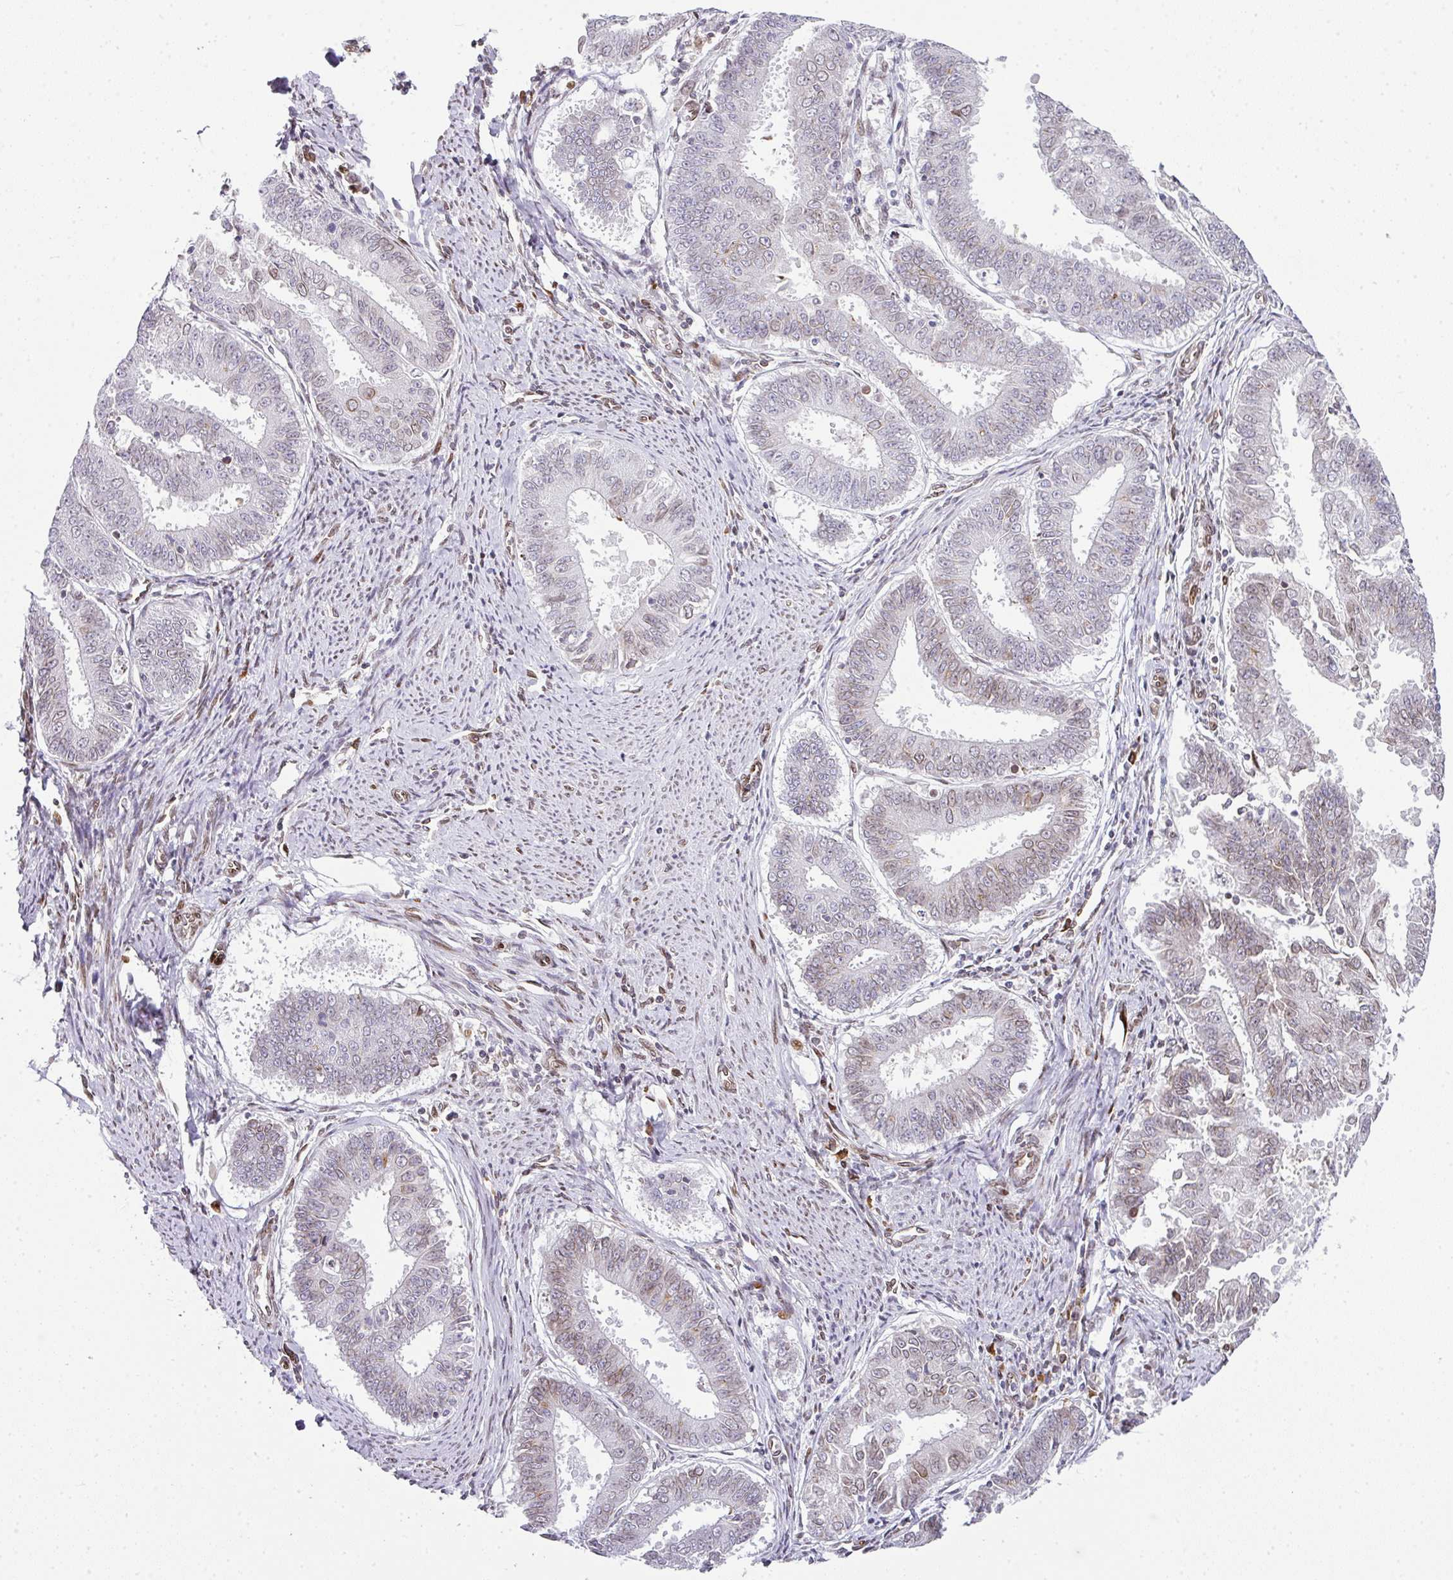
{"staining": {"intensity": "weak", "quantity": "<25%", "location": "nuclear"}, "tissue": "endometrial cancer", "cell_type": "Tumor cells", "image_type": "cancer", "snomed": [{"axis": "morphology", "description": "Adenocarcinoma, NOS"}, {"axis": "topography", "description": "Endometrium"}], "caption": "Immunohistochemical staining of endometrial cancer displays no significant positivity in tumor cells. Brightfield microscopy of immunohistochemistry stained with DAB (3,3'-diaminobenzidine) (brown) and hematoxylin (blue), captured at high magnification.", "gene": "PLK1", "patient": {"sex": "female", "age": 73}}